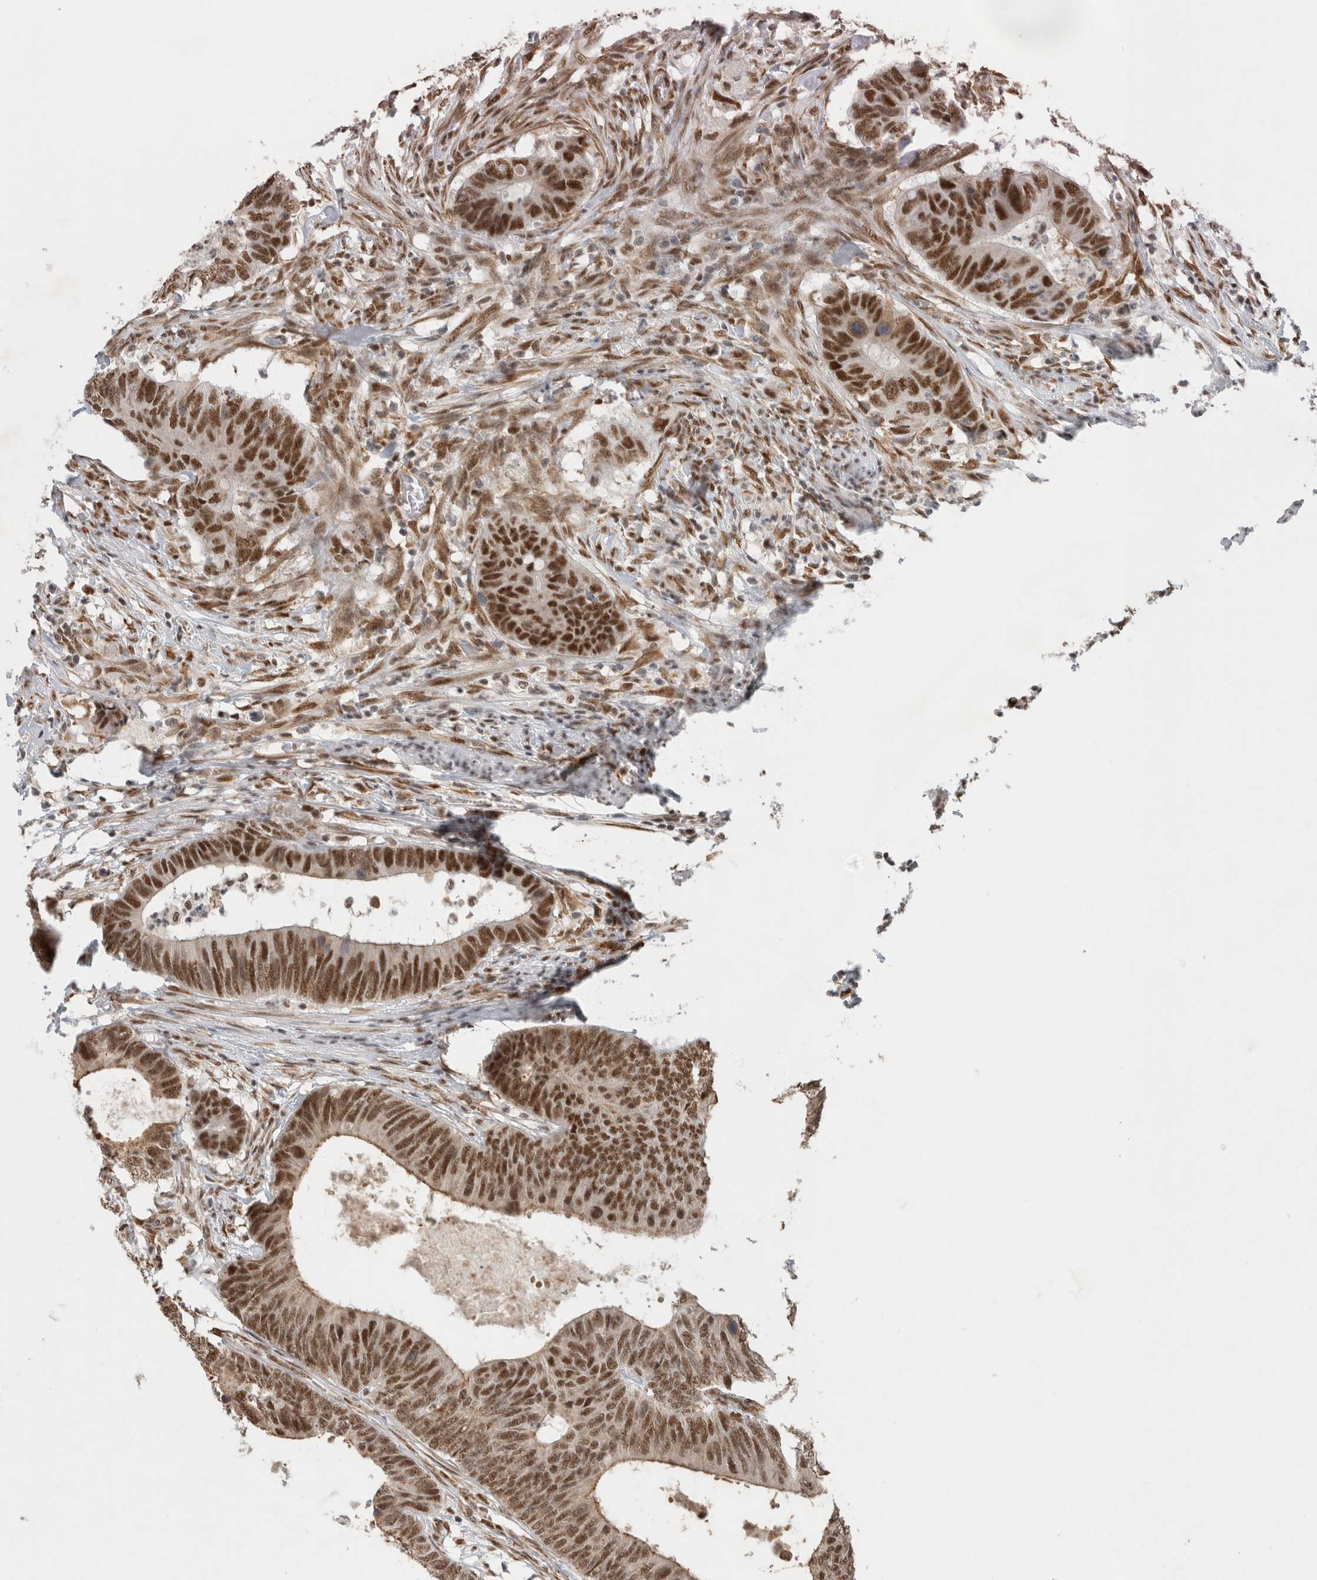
{"staining": {"intensity": "strong", "quantity": ">75%", "location": "nuclear"}, "tissue": "colorectal cancer", "cell_type": "Tumor cells", "image_type": "cancer", "snomed": [{"axis": "morphology", "description": "Adenocarcinoma, NOS"}, {"axis": "topography", "description": "Colon"}], "caption": "Protein staining by immunohistochemistry displays strong nuclear staining in approximately >75% of tumor cells in adenocarcinoma (colorectal). The staining was performed using DAB (3,3'-diaminobenzidine) to visualize the protein expression in brown, while the nuclei were stained in blue with hematoxylin (Magnification: 20x).", "gene": "DDX42", "patient": {"sex": "male", "age": 56}}